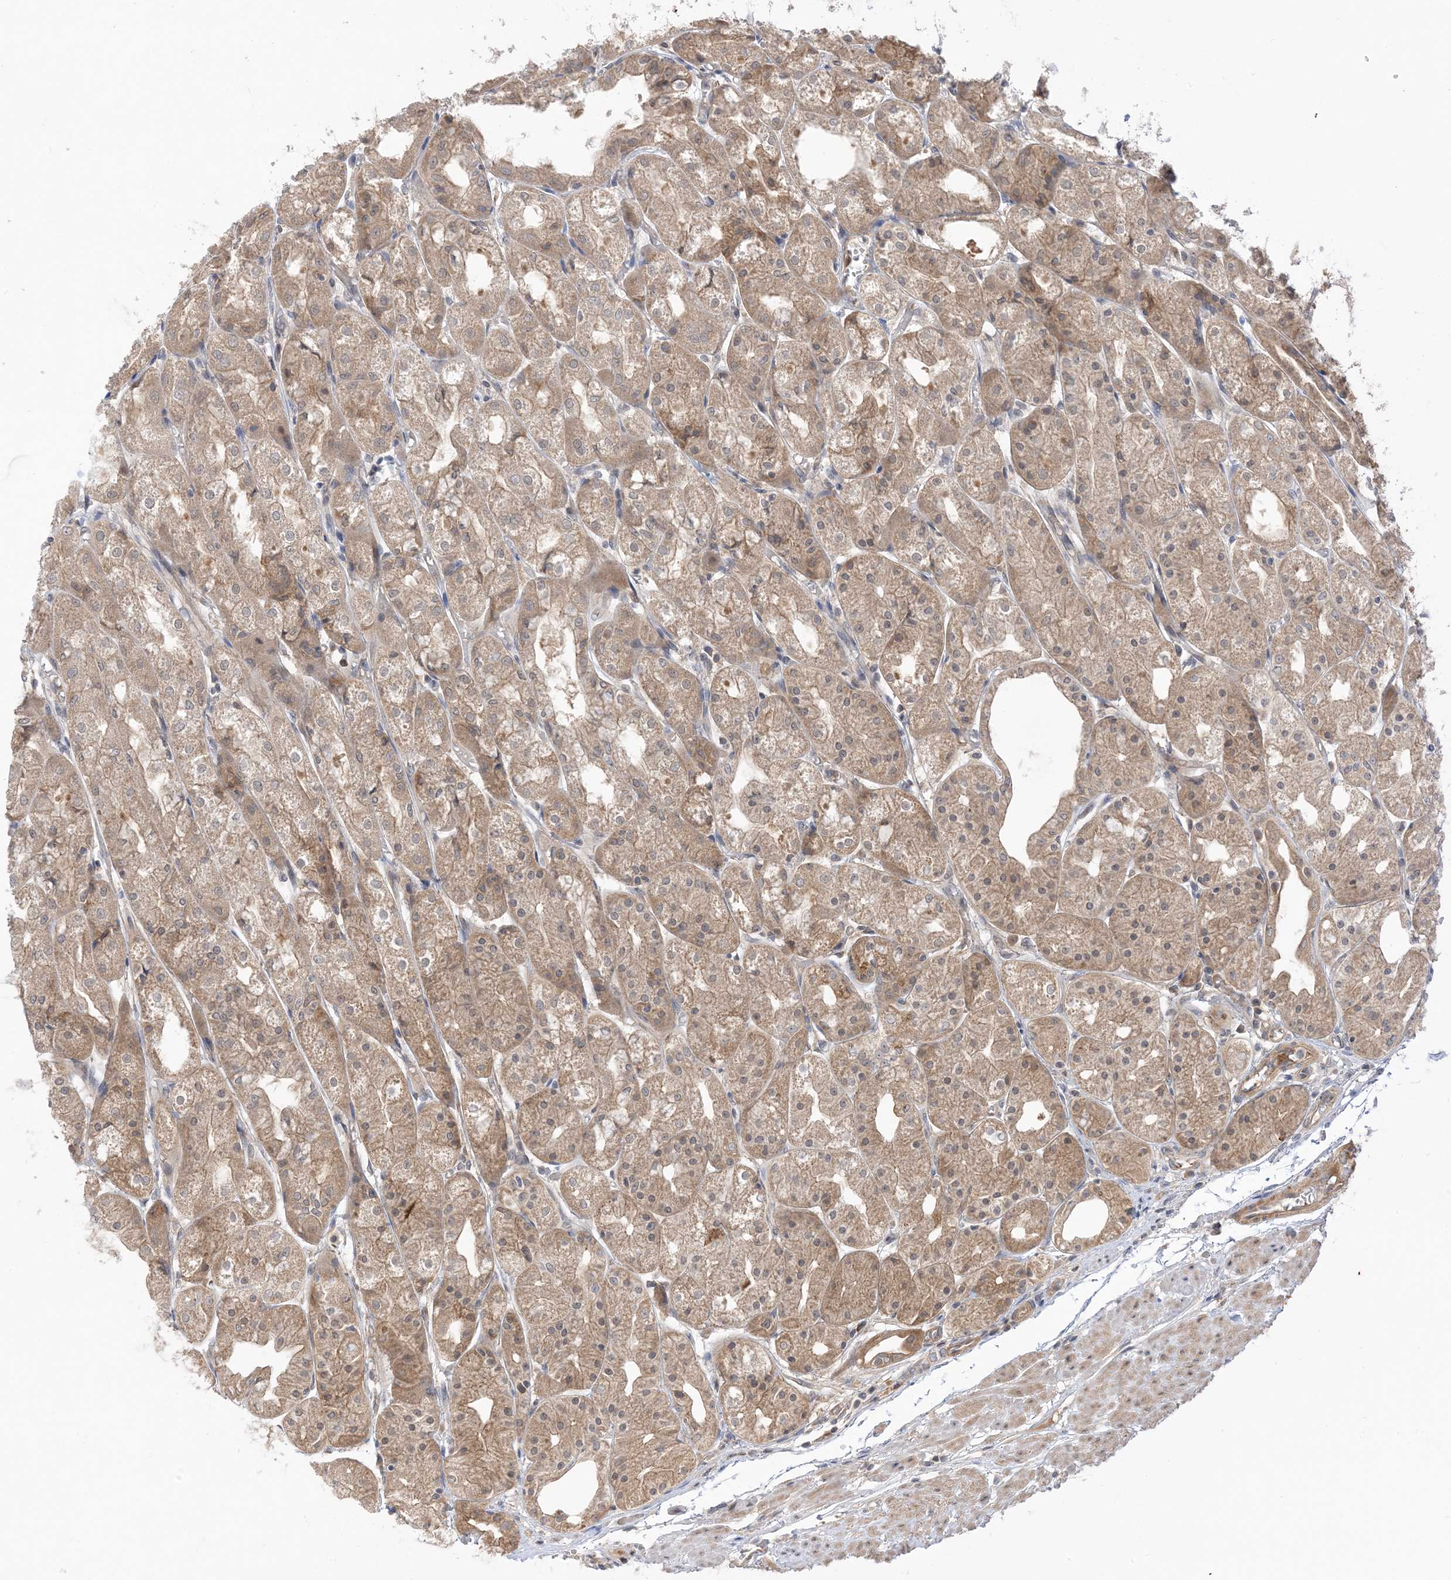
{"staining": {"intensity": "moderate", "quantity": ">75%", "location": "cytoplasmic/membranous"}, "tissue": "stomach", "cell_type": "Glandular cells", "image_type": "normal", "snomed": [{"axis": "morphology", "description": "Normal tissue, NOS"}, {"axis": "topography", "description": "Stomach, upper"}], "caption": "Immunohistochemistry image of unremarkable stomach: stomach stained using immunohistochemistry (IHC) displays medium levels of moderate protein expression localized specifically in the cytoplasmic/membranous of glandular cells, appearing as a cytoplasmic/membranous brown color.", "gene": "WDR26", "patient": {"sex": "male", "age": 72}}